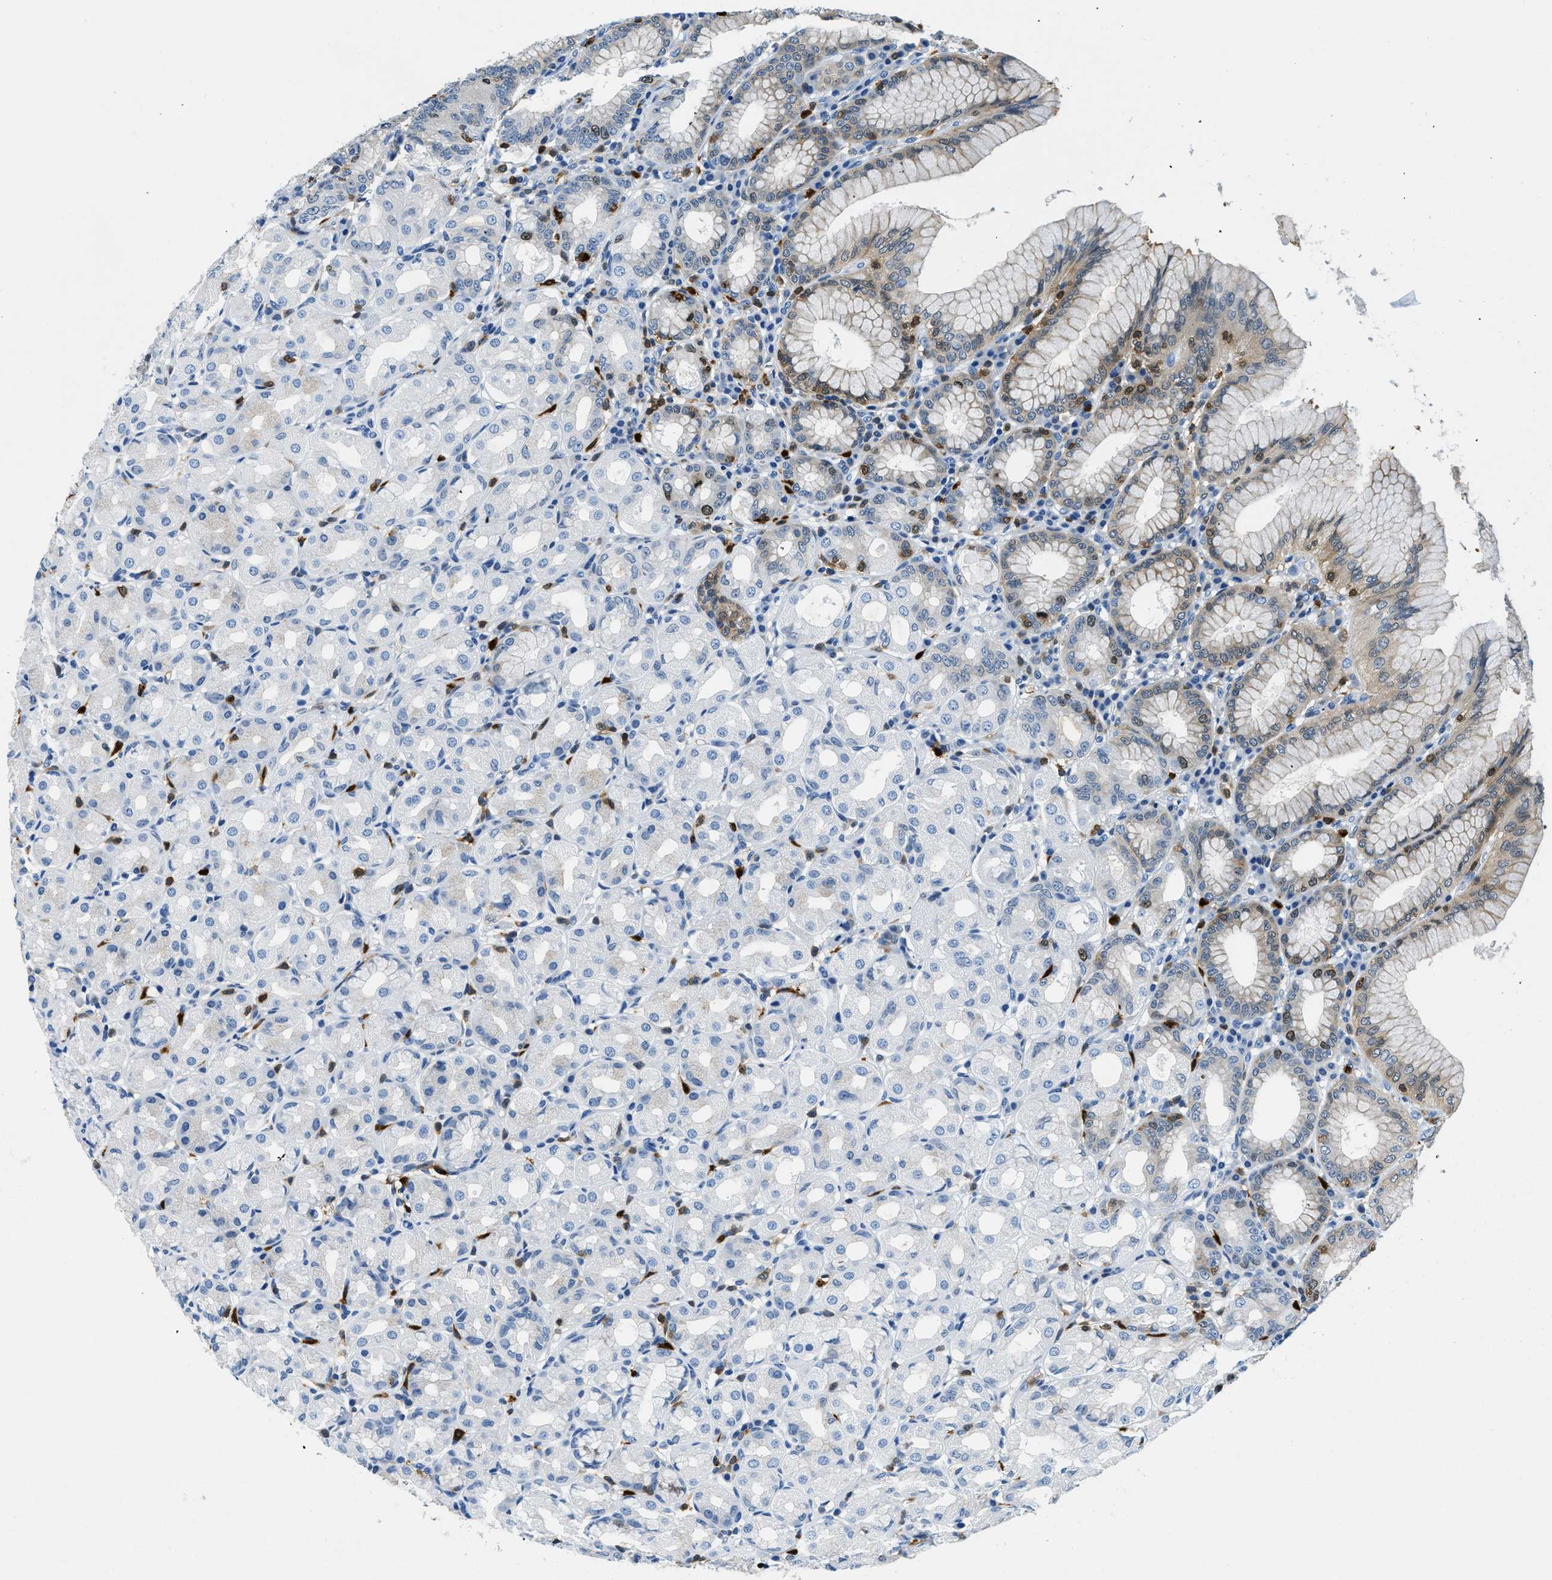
{"staining": {"intensity": "weak", "quantity": "<25%", "location": "cytoplasmic/membranous"}, "tissue": "stomach", "cell_type": "Glandular cells", "image_type": "normal", "snomed": [{"axis": "morphology", "description": "Normal tissue, NOS"}, {"axis": "topography", "description": "Stomach"}, {"axis": "topography", "description": "Stomach, lower"}], "caption": "The image displays no significant positivity in glandular cells of stomach.", "gene": "CAPG", "patient": {"sex": "female", "age": 56}}